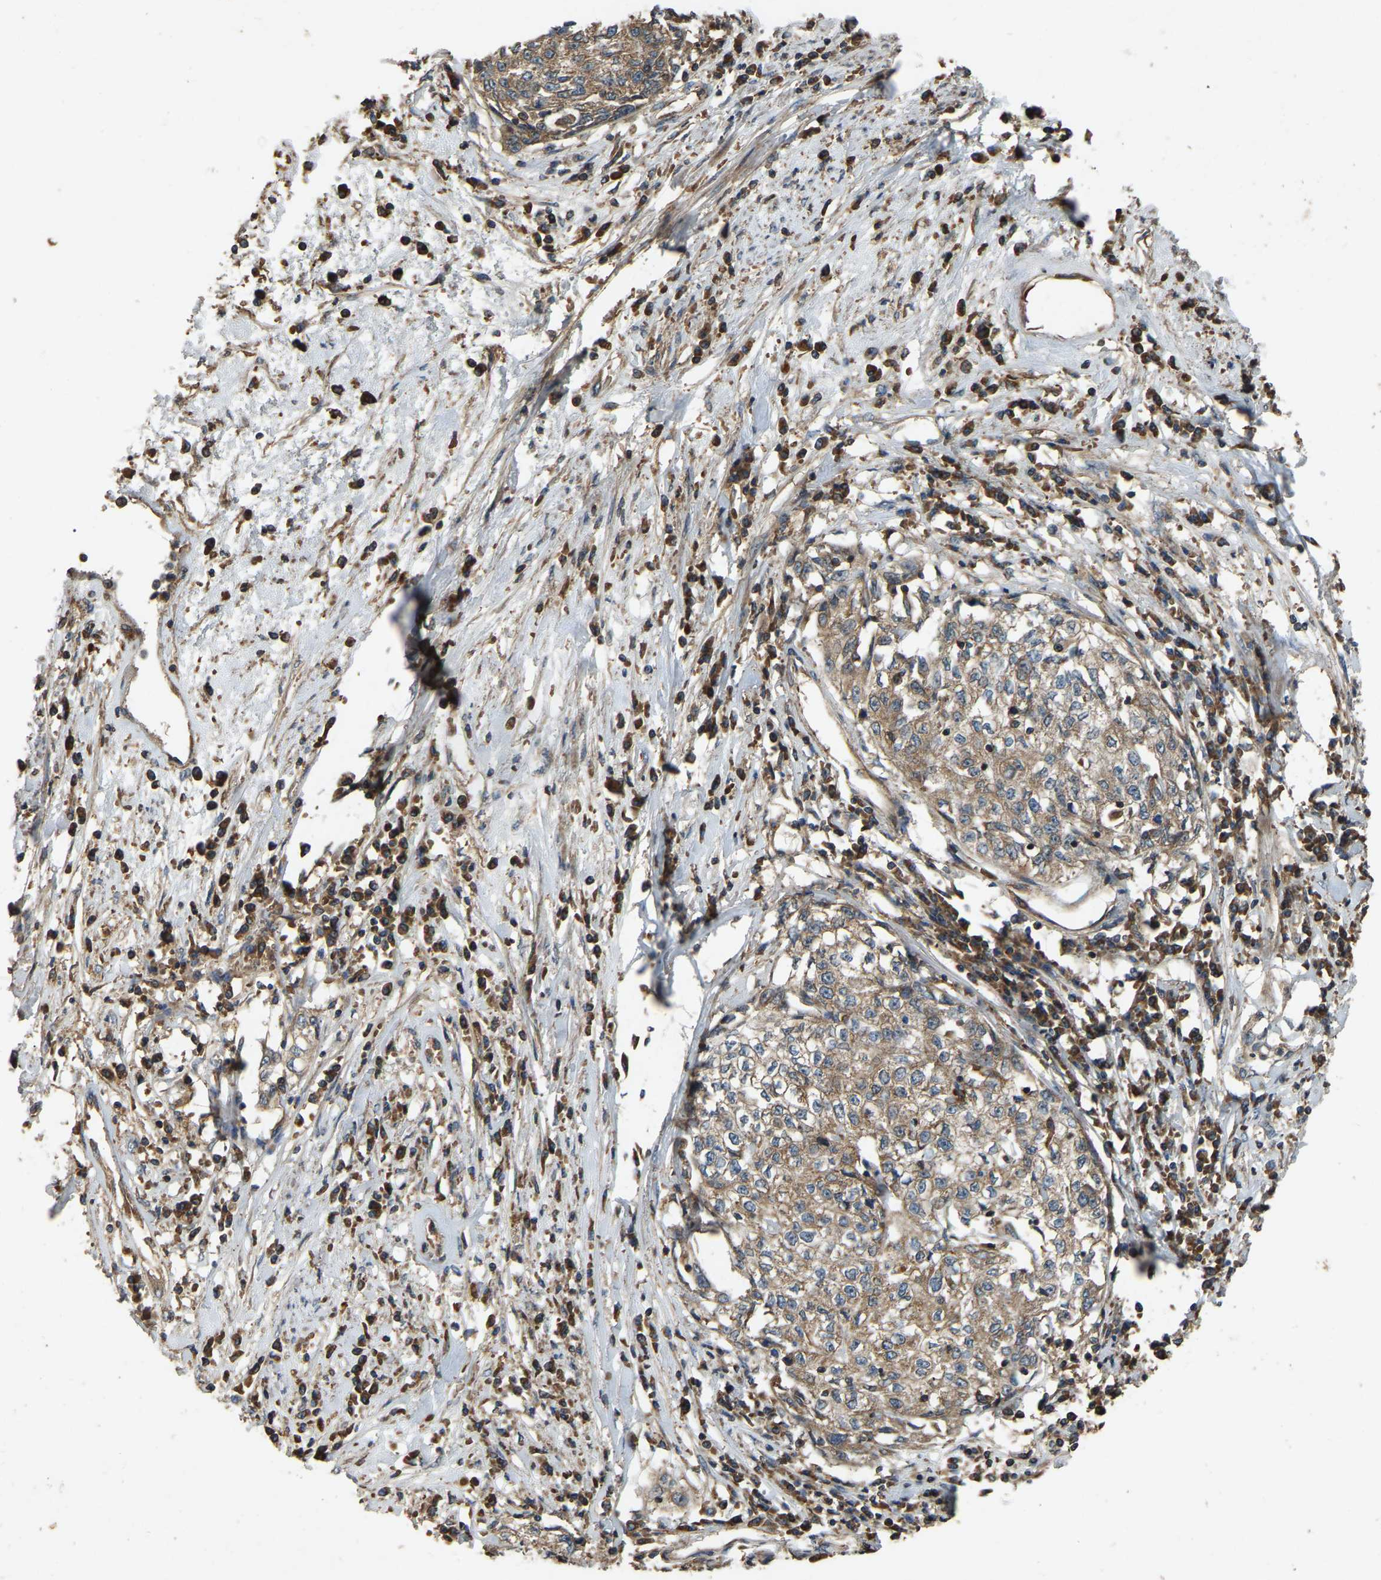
{"staining": {"intensity": "weak", "quantity": ">75%", "location": "cytoplasmic/membranous"}, "tissue": "cervical cancer", "cell_type": "Tumor cells", "image_type": "cancer", "snomed": [{"axis": "morphology", "description": "Squamous cell carcinoma, NOS"}, {"axis": "topography", "description": "Cervix"}], "caption": "A low amount of weak cytoplasmic/membranous staining is present in approximately >75% of tumor cells in cervical squamous cell carcinoma tissue.", "gene": "SAMD9L", "patient": {"sex": "female", "age": 57}}